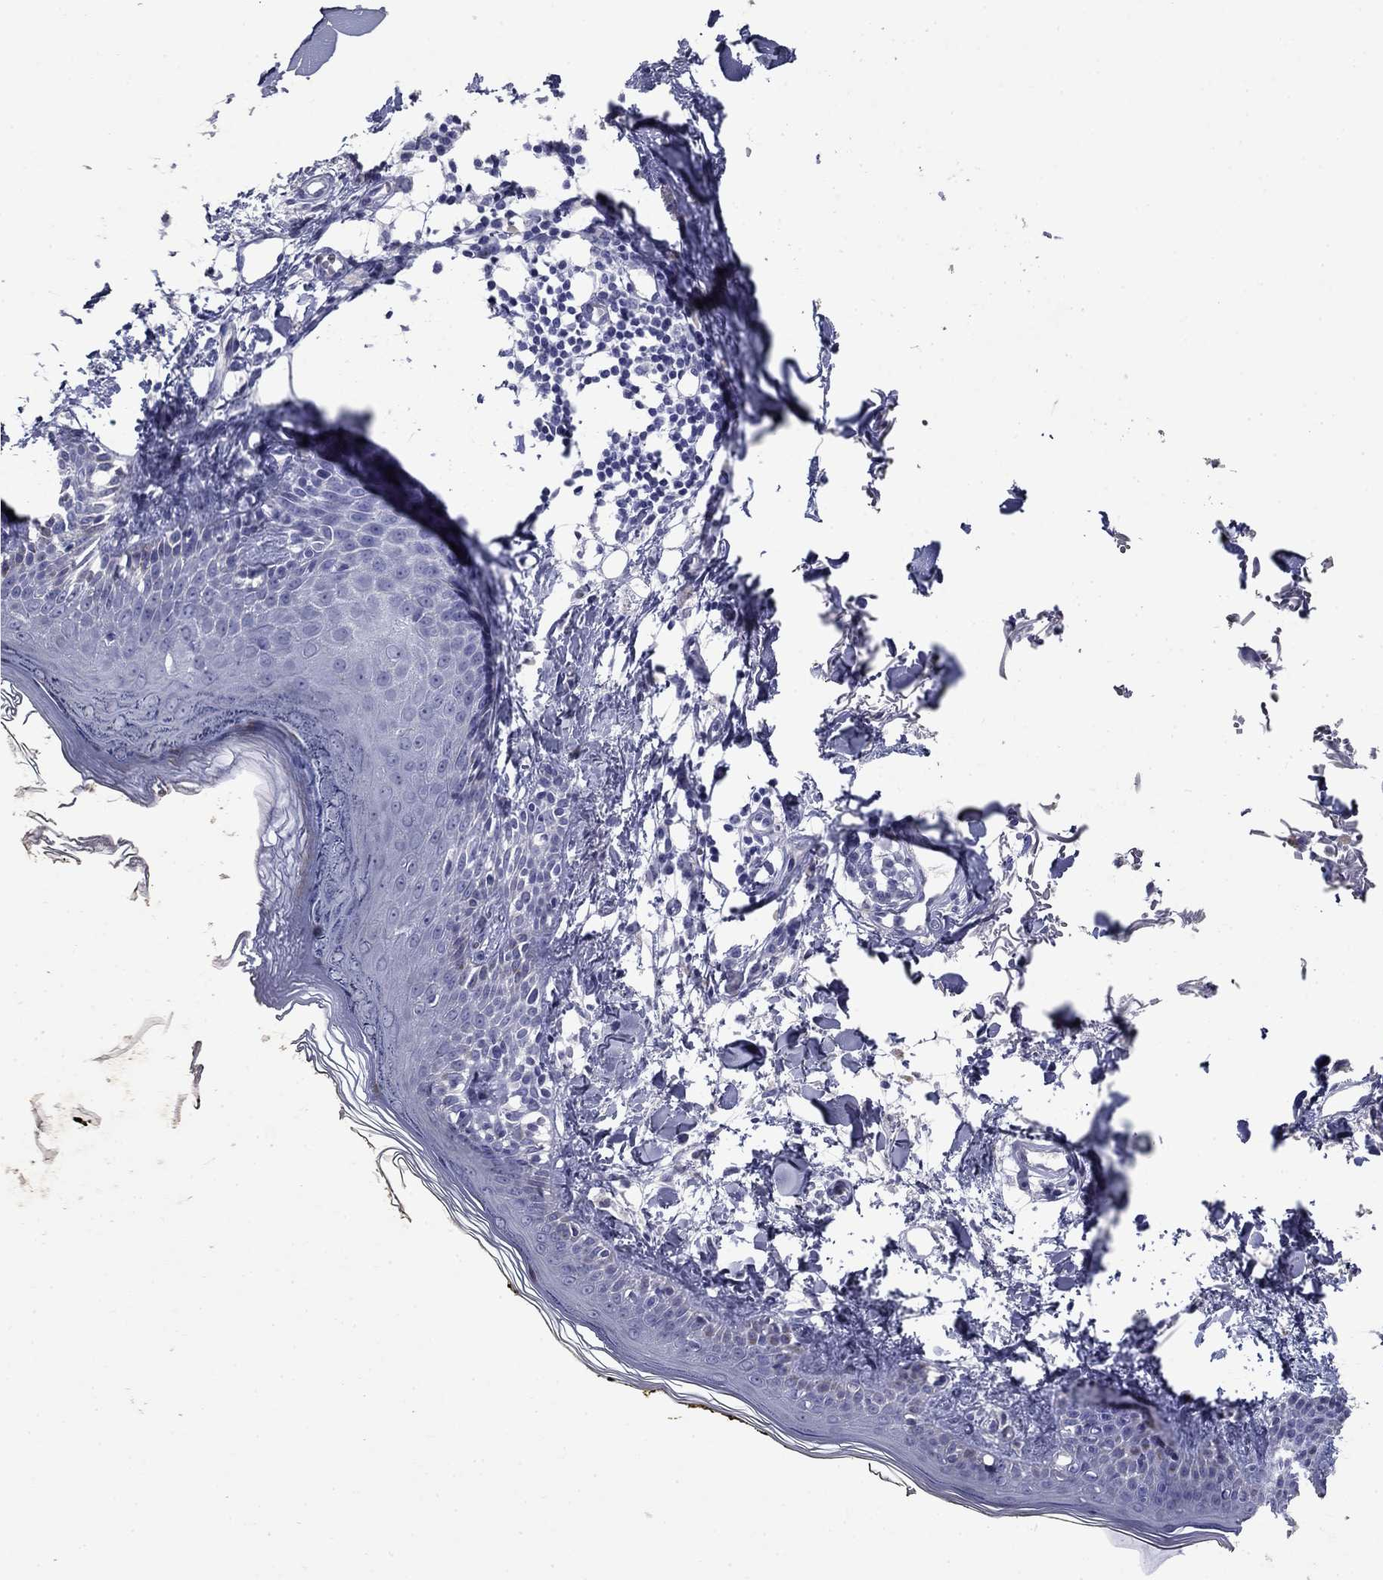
{"staining": {"intensity": "negative", "quantity": "none", "location": "none"}, "tissue": "skin", "cell_type": "Fibroblasts", "image_type": "normal", "snomed": [{"axis": "morphology", "description": "Normal tissue, NOS"}, {"axis": "topography", "description": "Skin"}], "caption": "This is an immunohistochemistry photomicrograph of benign skin. There is no positivity in fibroblasts.", "gene": "PRKCG", "patient": {"sex": "male", "age": 76}}